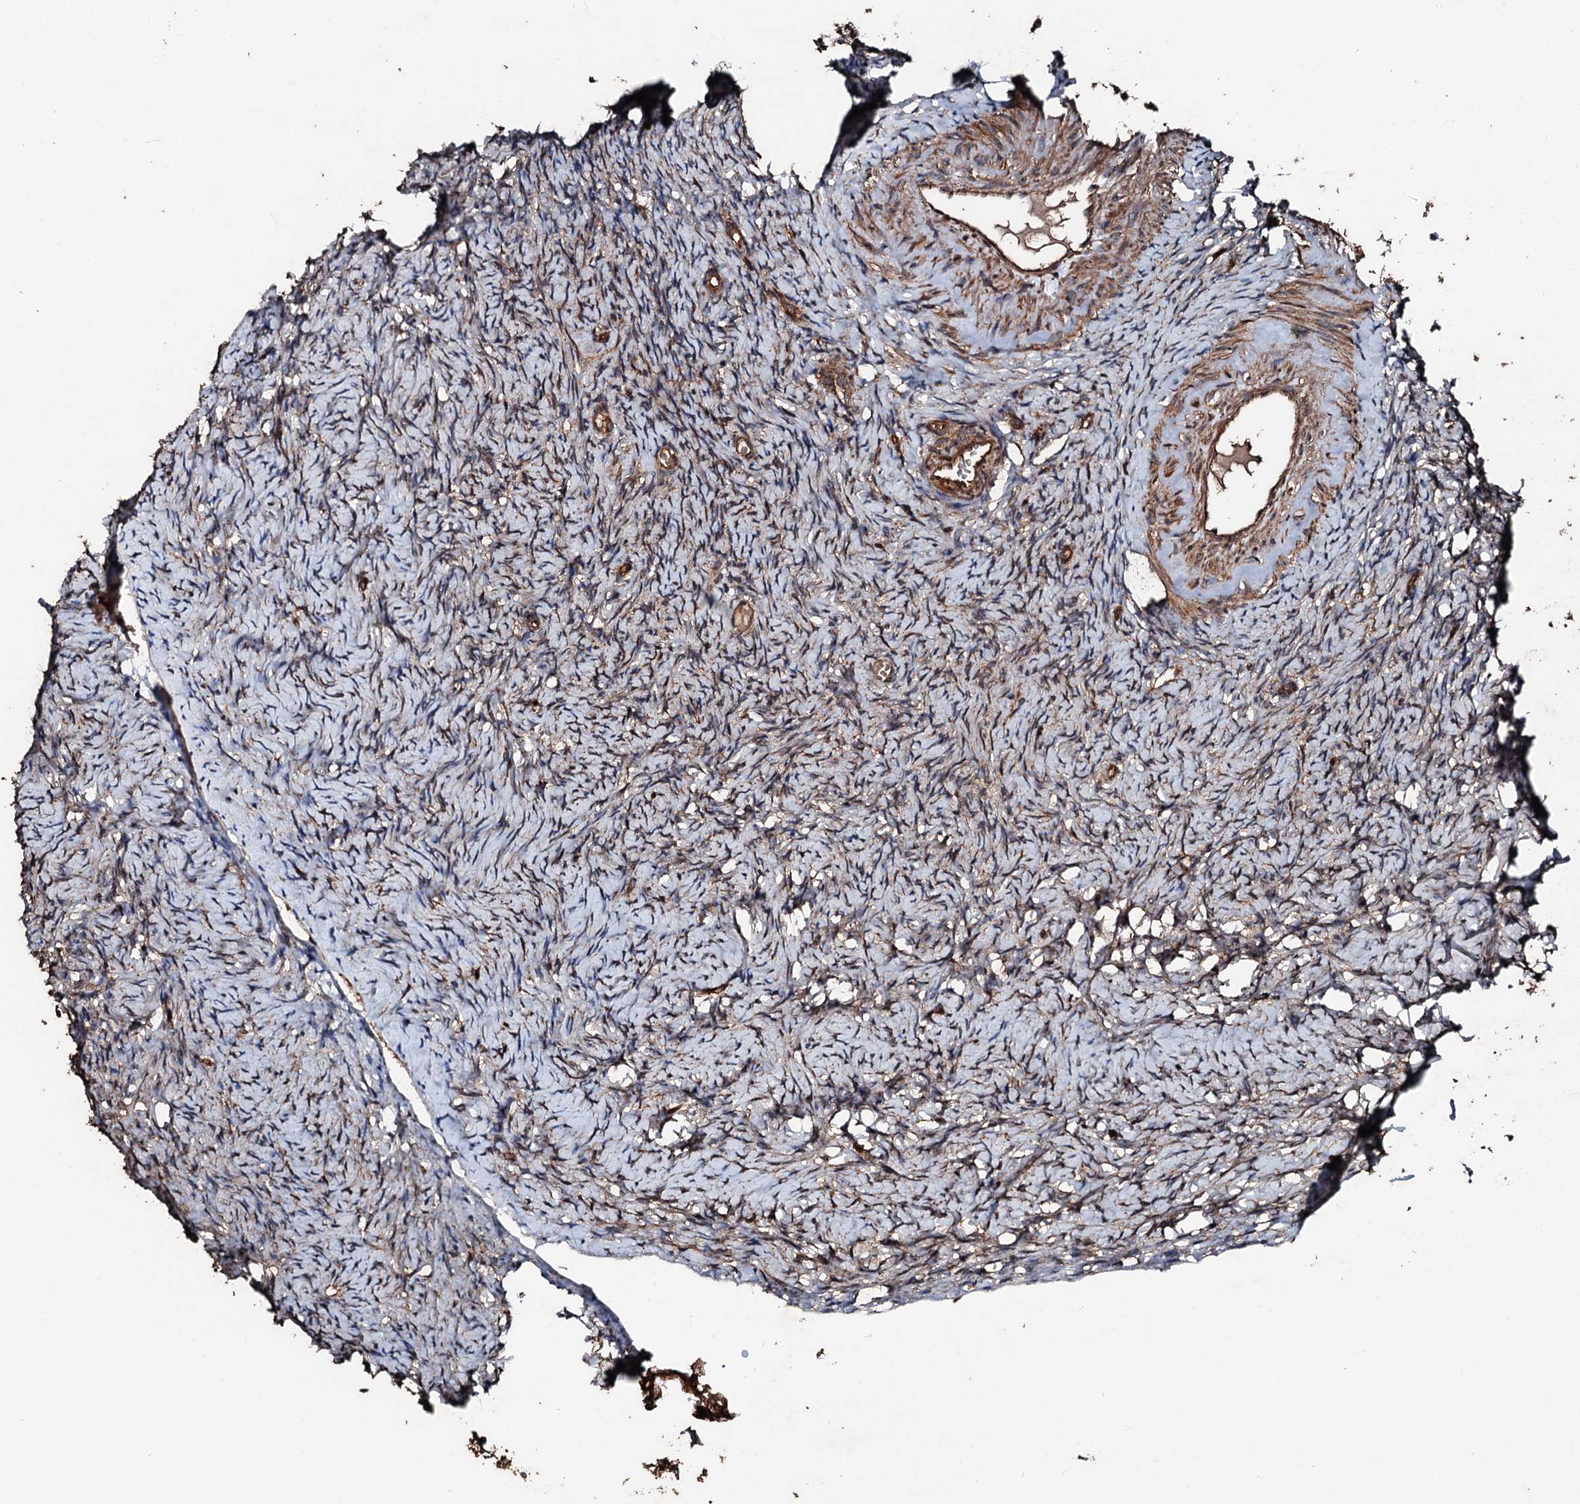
{"staining": {"intensity": "weak", "quantity": "25%-75%", "location": "cytoplasmic/membranous"}, "tissue": "ovary", "cell_type": "Ovarian stroma cells", "image_type": "normal", "snomed": [{"axis": "morphology", "description": "Normal tissue, NOS"}, {"axis": "topography", "description": "Ovary"}], "caption": "A high-resolution micrograph shows immunohistochemistry (IHC) staining of benign ovary, which demonstrates weak cytoplasmic/membranous staining in approximately 25%-75% of ovarian stroma cells.", "gene": "KIF18A", "patient": {"sex": "female", "age": 51}}